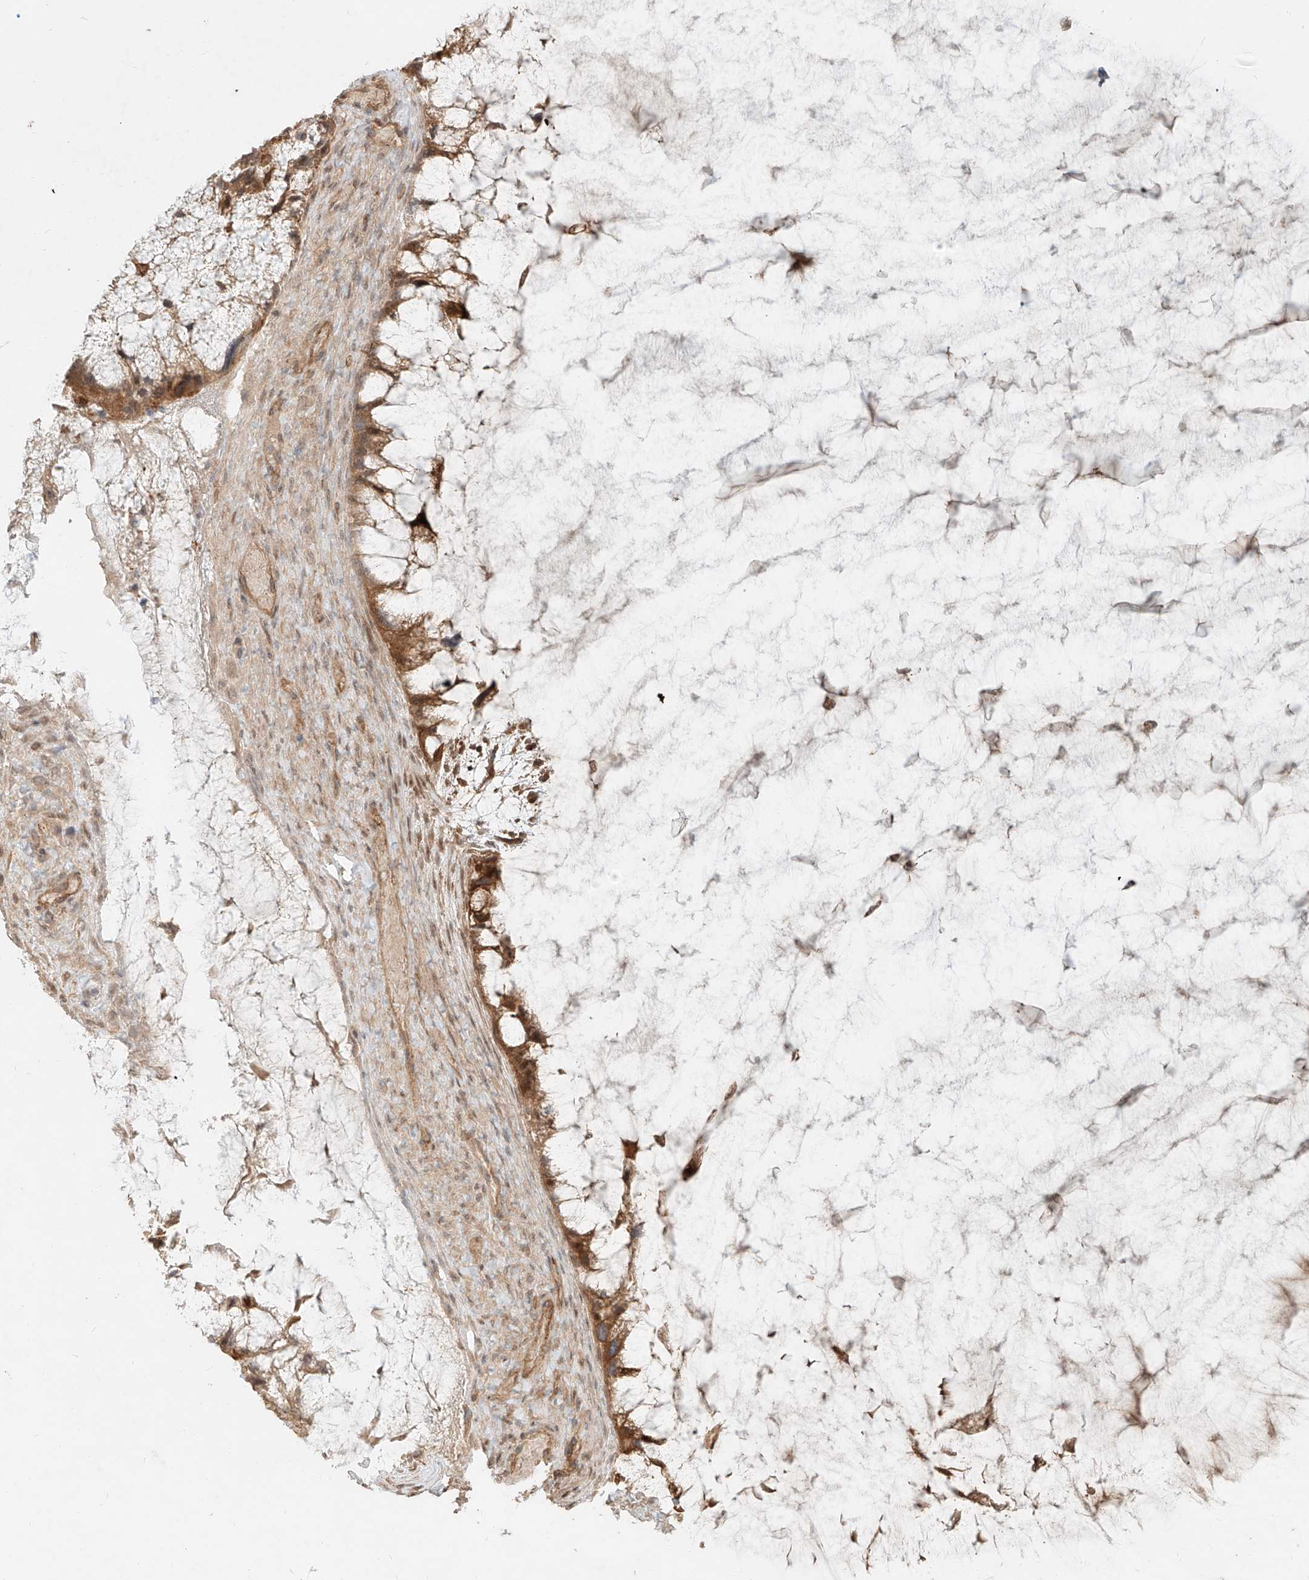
{"staining": {"intensity": "moderate", "quantity": ">75%", "location": "cytoplasmic/membranous"}, "tissue": "ovarian cancer", "cell_type": "Tumor cells", "image_type": "cancer", "snomed": [{"axis": "morphology", "description": "Cystadenocarcinoma, mucinous, NOS"}, {"axis": "topography", "description": "Ovary"}], "caption": "Ovarian mucinous cystadenocarcinoma tissue displays moderate cytoplasmic/membranous staining in about >75% of tumor cells, visualized by immunohistochemistry.", "gene": "SNX9", "patient": {"sex": "female", "age": 37}}